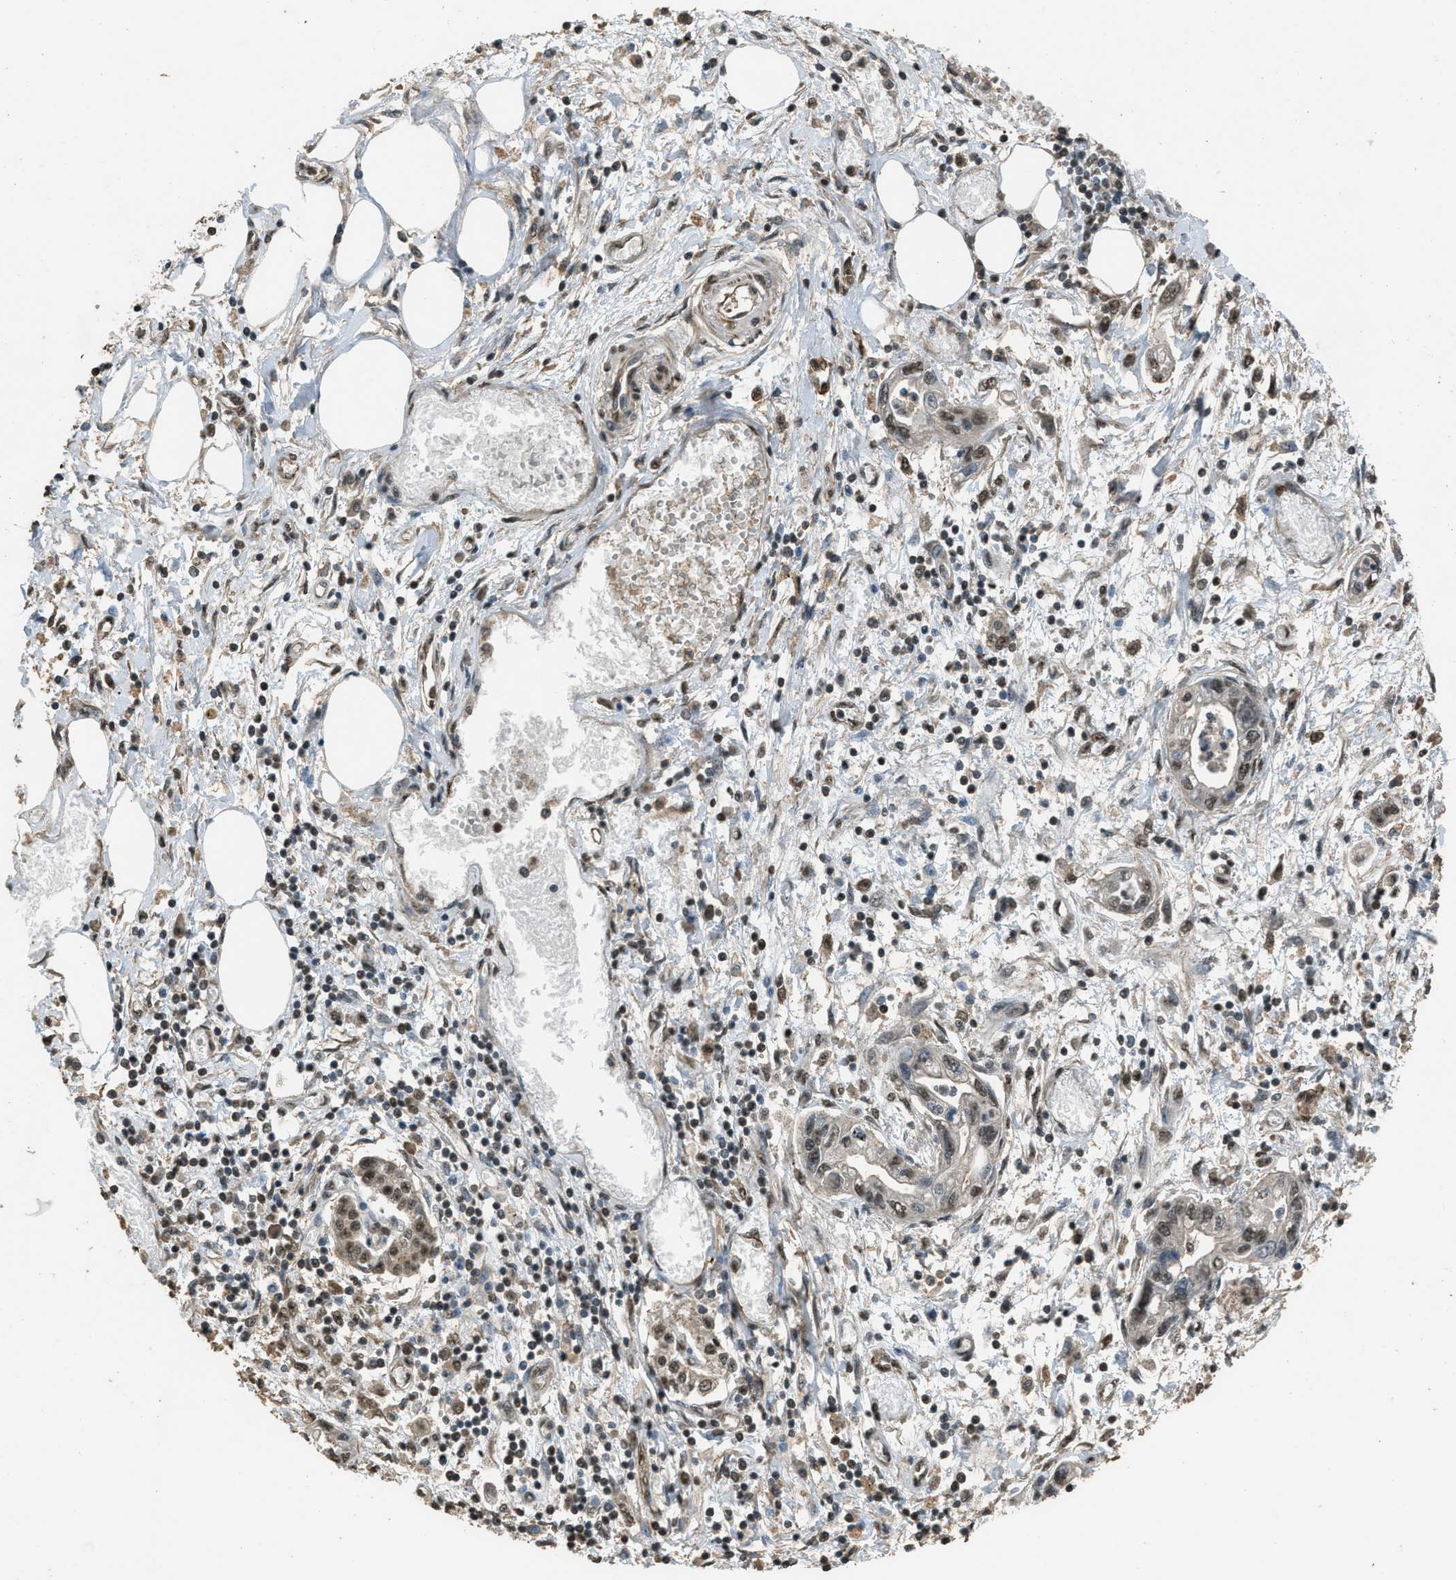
{"staining": {"intensity": "weak", "quantity": ">75%", "location": "nuclear"}, "tissue": "pancreatic cancer", "cell_type": "Tumor cells", "image_type": "cancer", "snomed": [{"axis": "morphology", "description": "Adenocarcinoma, NOS"}, {"axis": "topography", "description": "Pancreas"}], "caption": "Human pancreatic cancer (adenocarcinoma) stained with a brown dye reveals weak nuclear positive expression in about >75% of tumor cells.", "gene": "SERTAD2", "patient": {"sex": "male", "age": 56}}